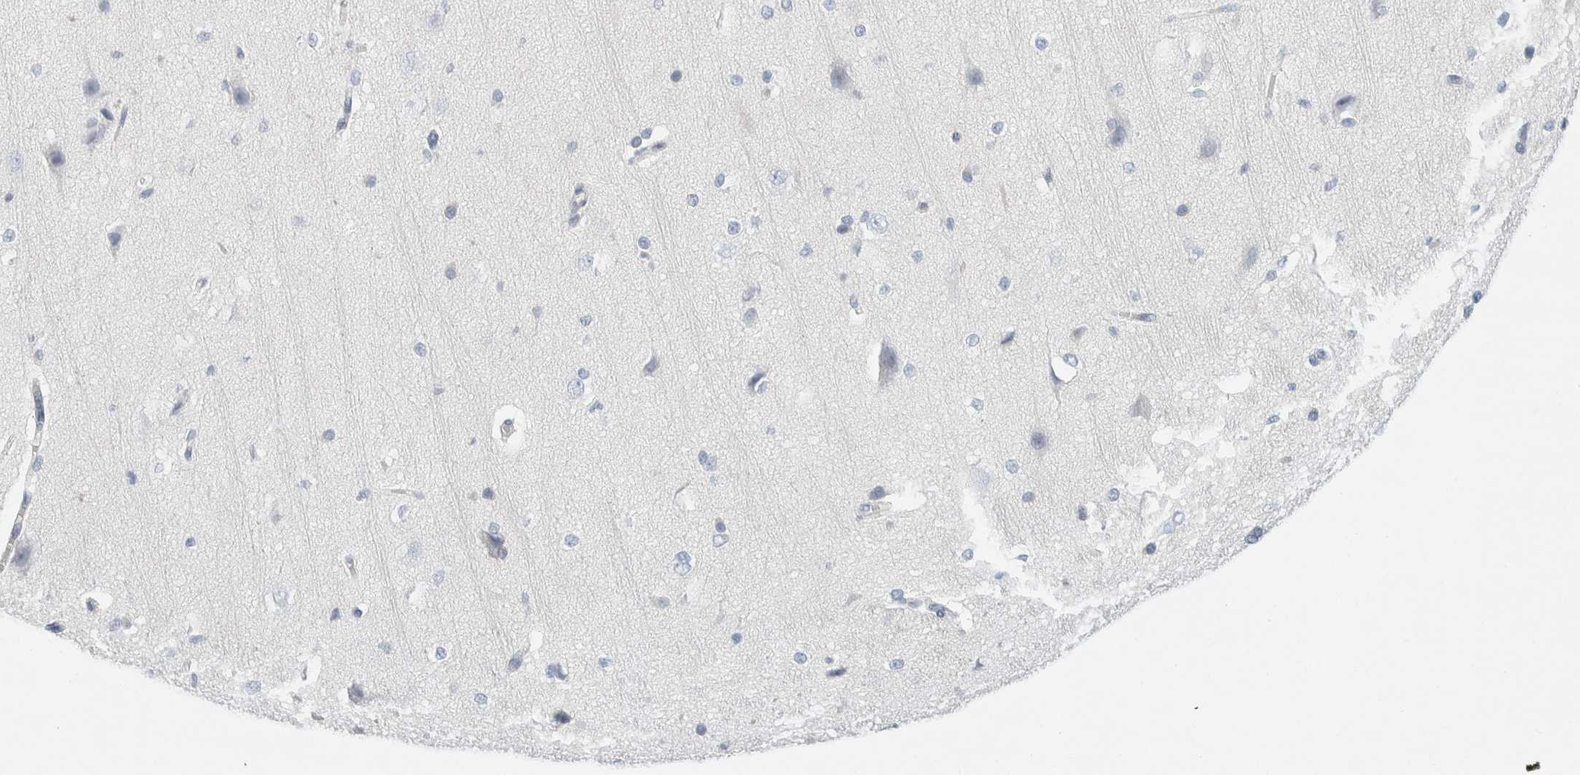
{"staining": {"intensity": "negative", "quantity": "none", "location": "none"}, "tissue": "cerebral cortex", "cell_type": "Endothelial cells", "image_type": "normal", "snomed": [{"axis": "morphology", "description": "Normal tissue, NOS"}, {"axis": "morphology", "description": "Developmental malformation"}, {"axis": "topography", "description": "Cerebral cortex"}], "caption": "Immunohistochemistry (IHC) histopathology image of unremarkable cerebral cortex: human cerebral cortex stained with DAB reveals no significant protein expression in endothelial cells.", "gene": "ALOX12B", "patient": {"sex": "female", "age": 30}}